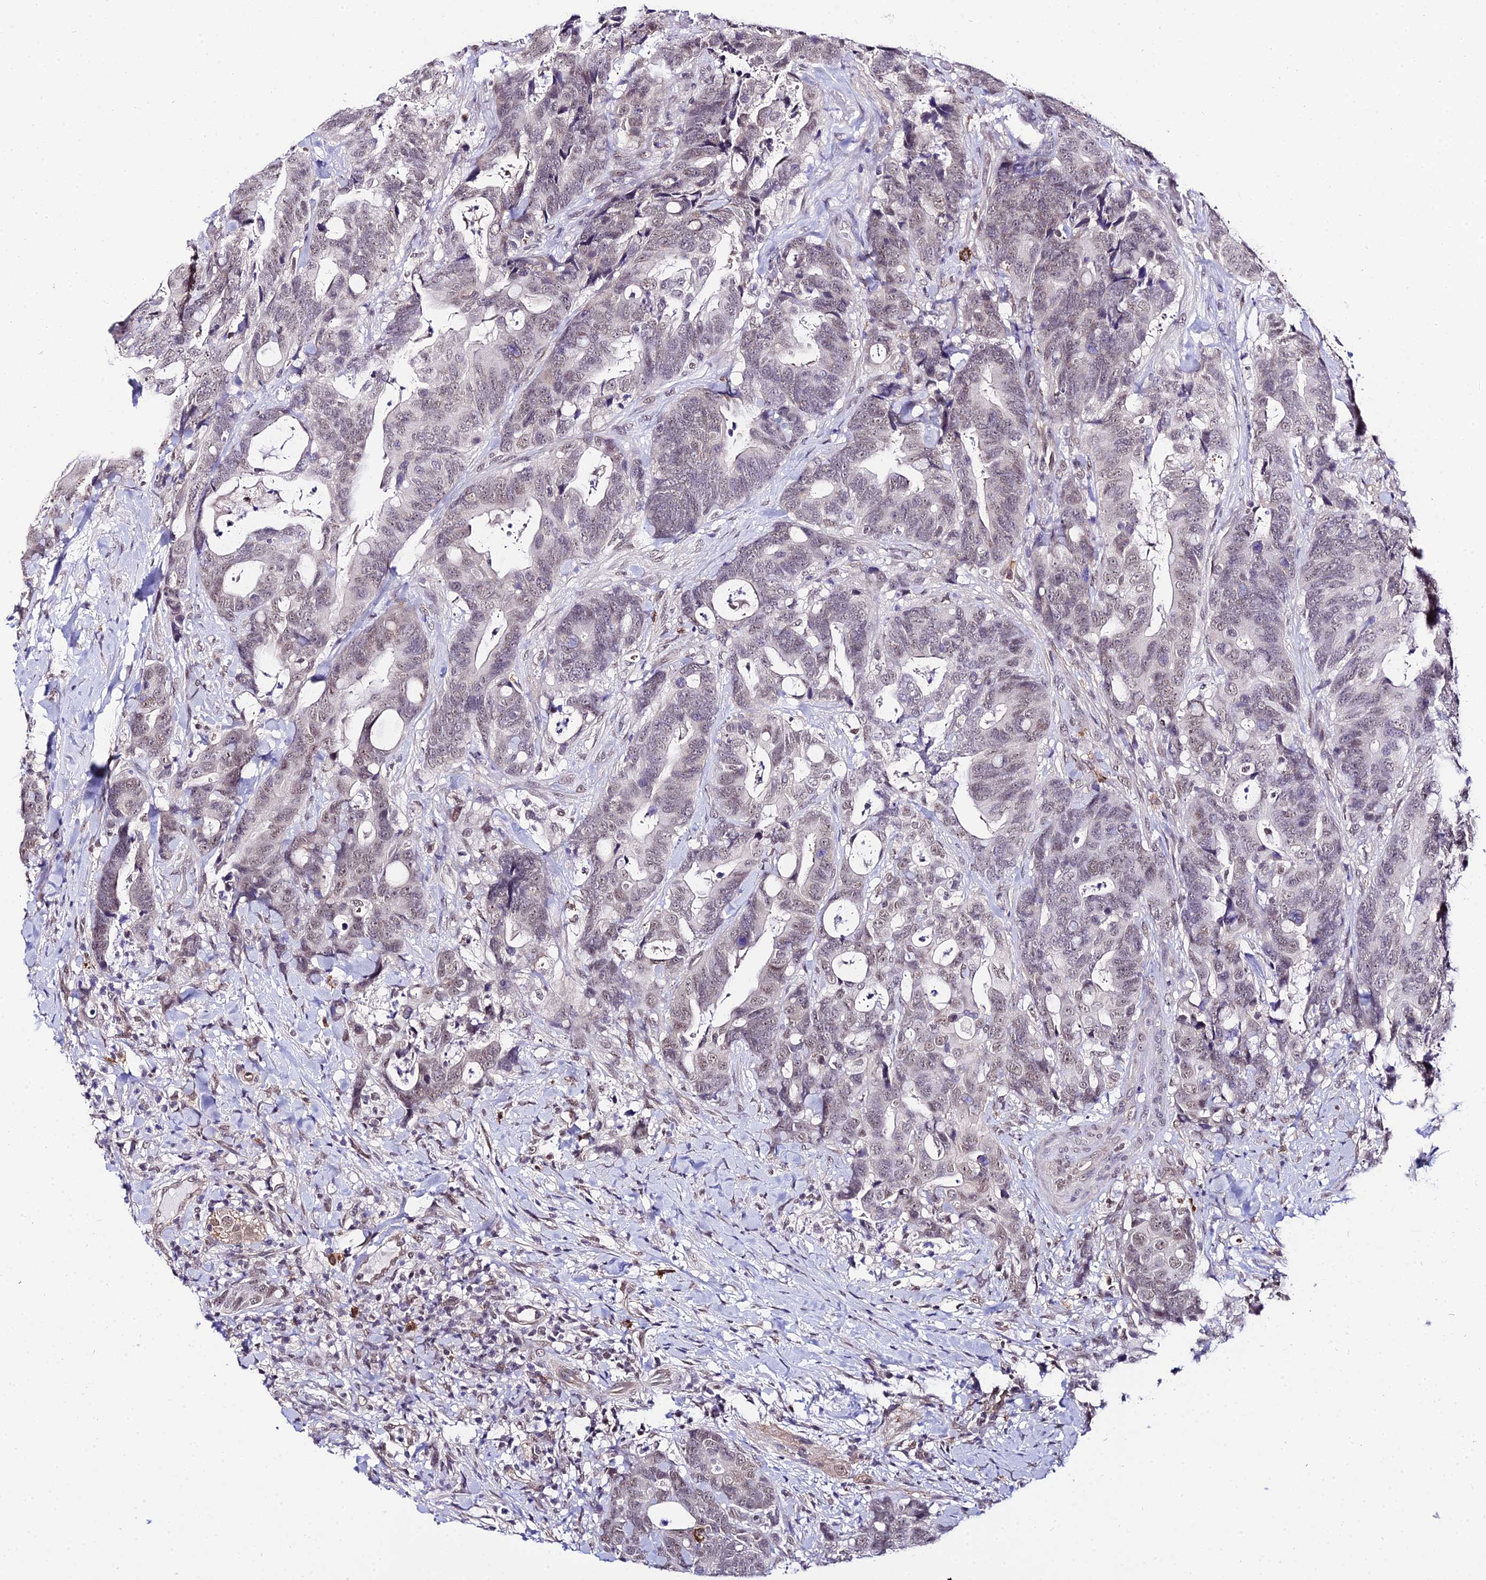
{"staining": {"intensity": "weak", "quantity": "<25%", "location": "nuclear"}, "tissue": "colorectal cancer", "cell_type": "Tumor cells", "image_type": "cancer", "snomed": [{"axis": "morphology", "description": "Adenocarcinoma, NOS"}, {"axis": "topography", "description": "Colon"}], "caption": "This is an immunohistochemistry histopathology image of human colorectal cancer (adenocarcinoma). There is no staining in tumor cells.", "gene": "POLR2I", "patient": {"sex": "female", "age": 82}}